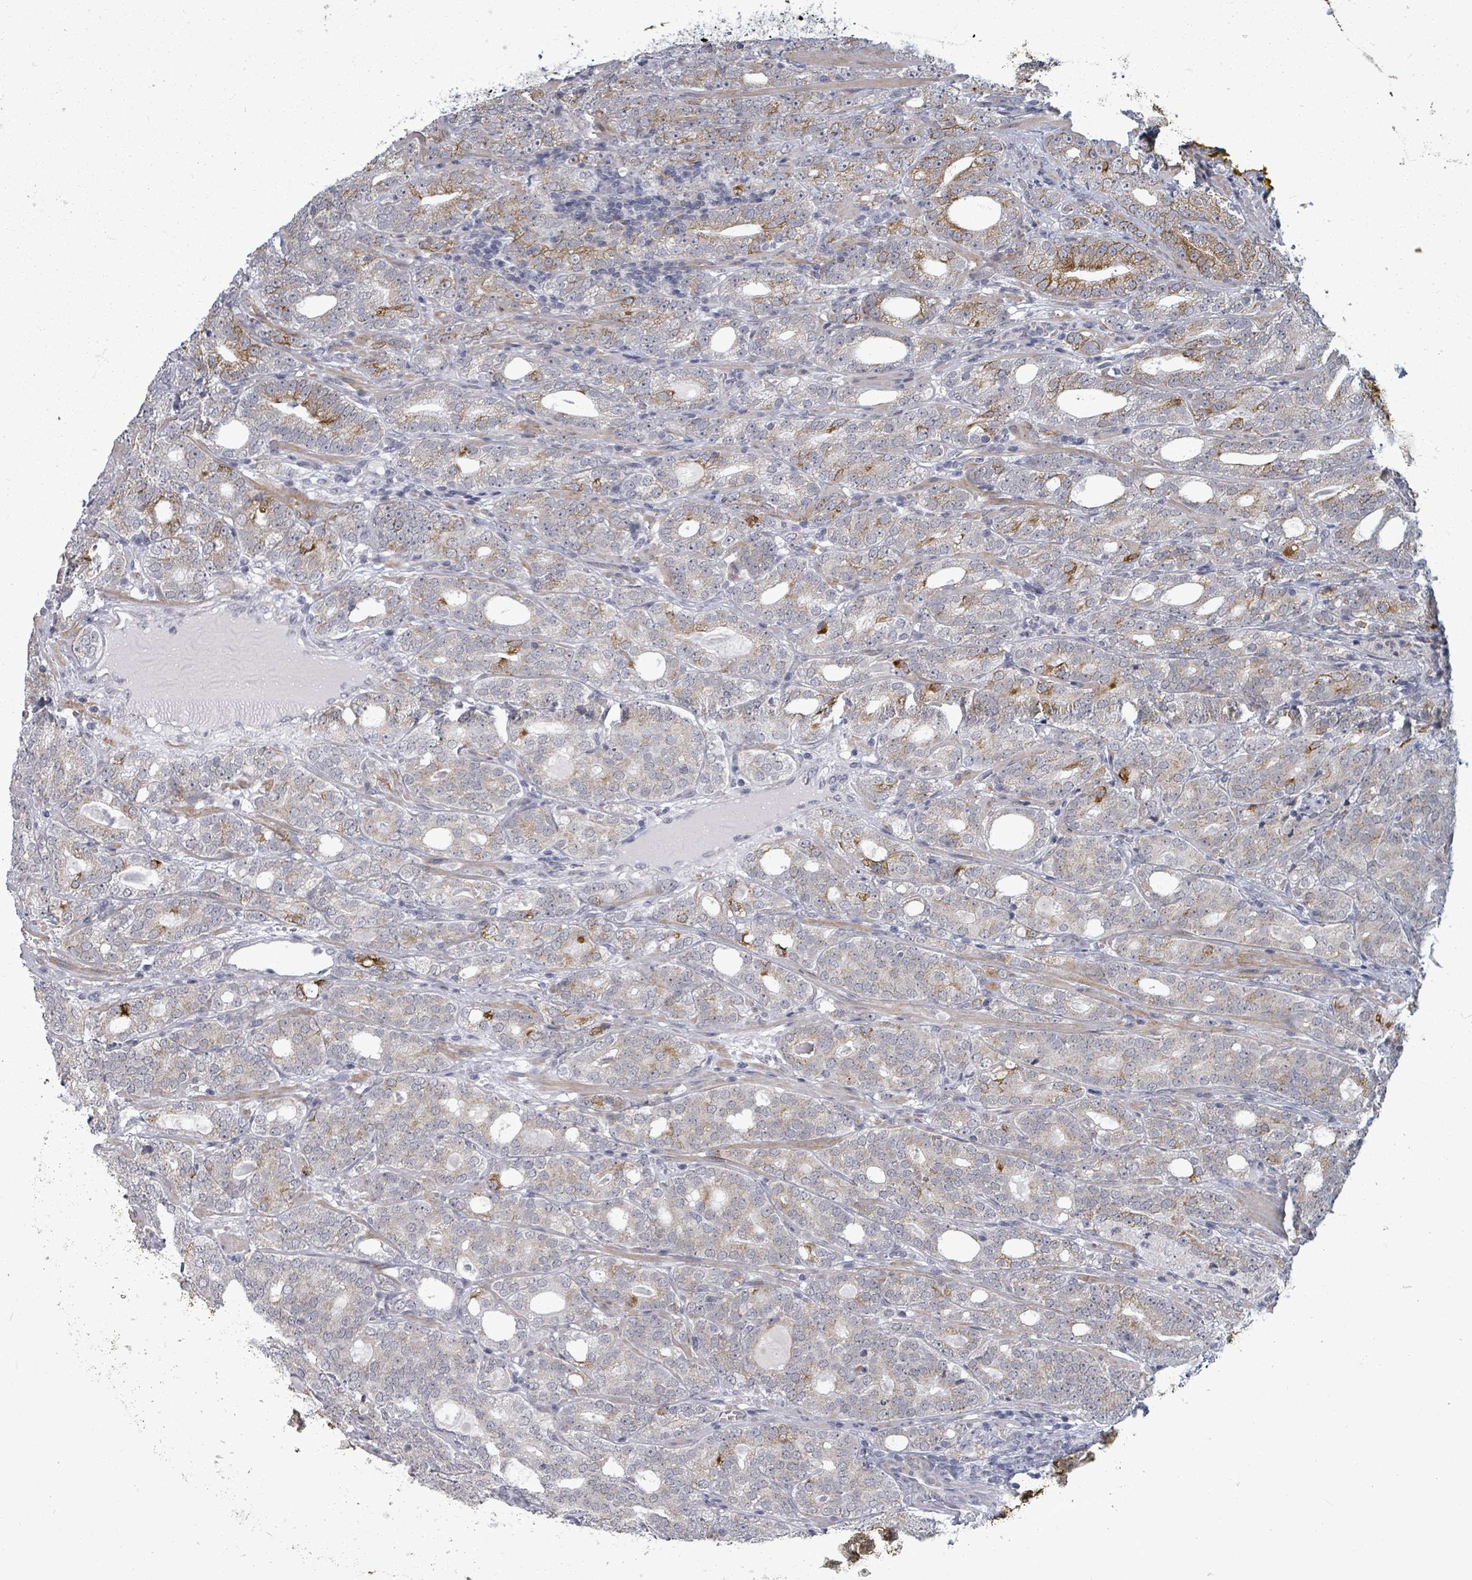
{"staining": {"intensity": "moderate", "quantity": "<25%", "location": "cytoplasmic/membranous"}, "tissue": "prostate cancer", "cell_type": "Tumor cells", "image_type": "cancer", "snomed": [{"axis": "morphology", "description": "Adenocarcinoma, High grade"}, {"axis": "topography", "description": "Prostate"}], "caption": "Protein staining exhibits moderate cytoplasmic/membranous expression in approximately <25% of tumor cells in prostate cancer.", "gene": "PTPN20", "patient": {"sex": "male", "age": 64}}